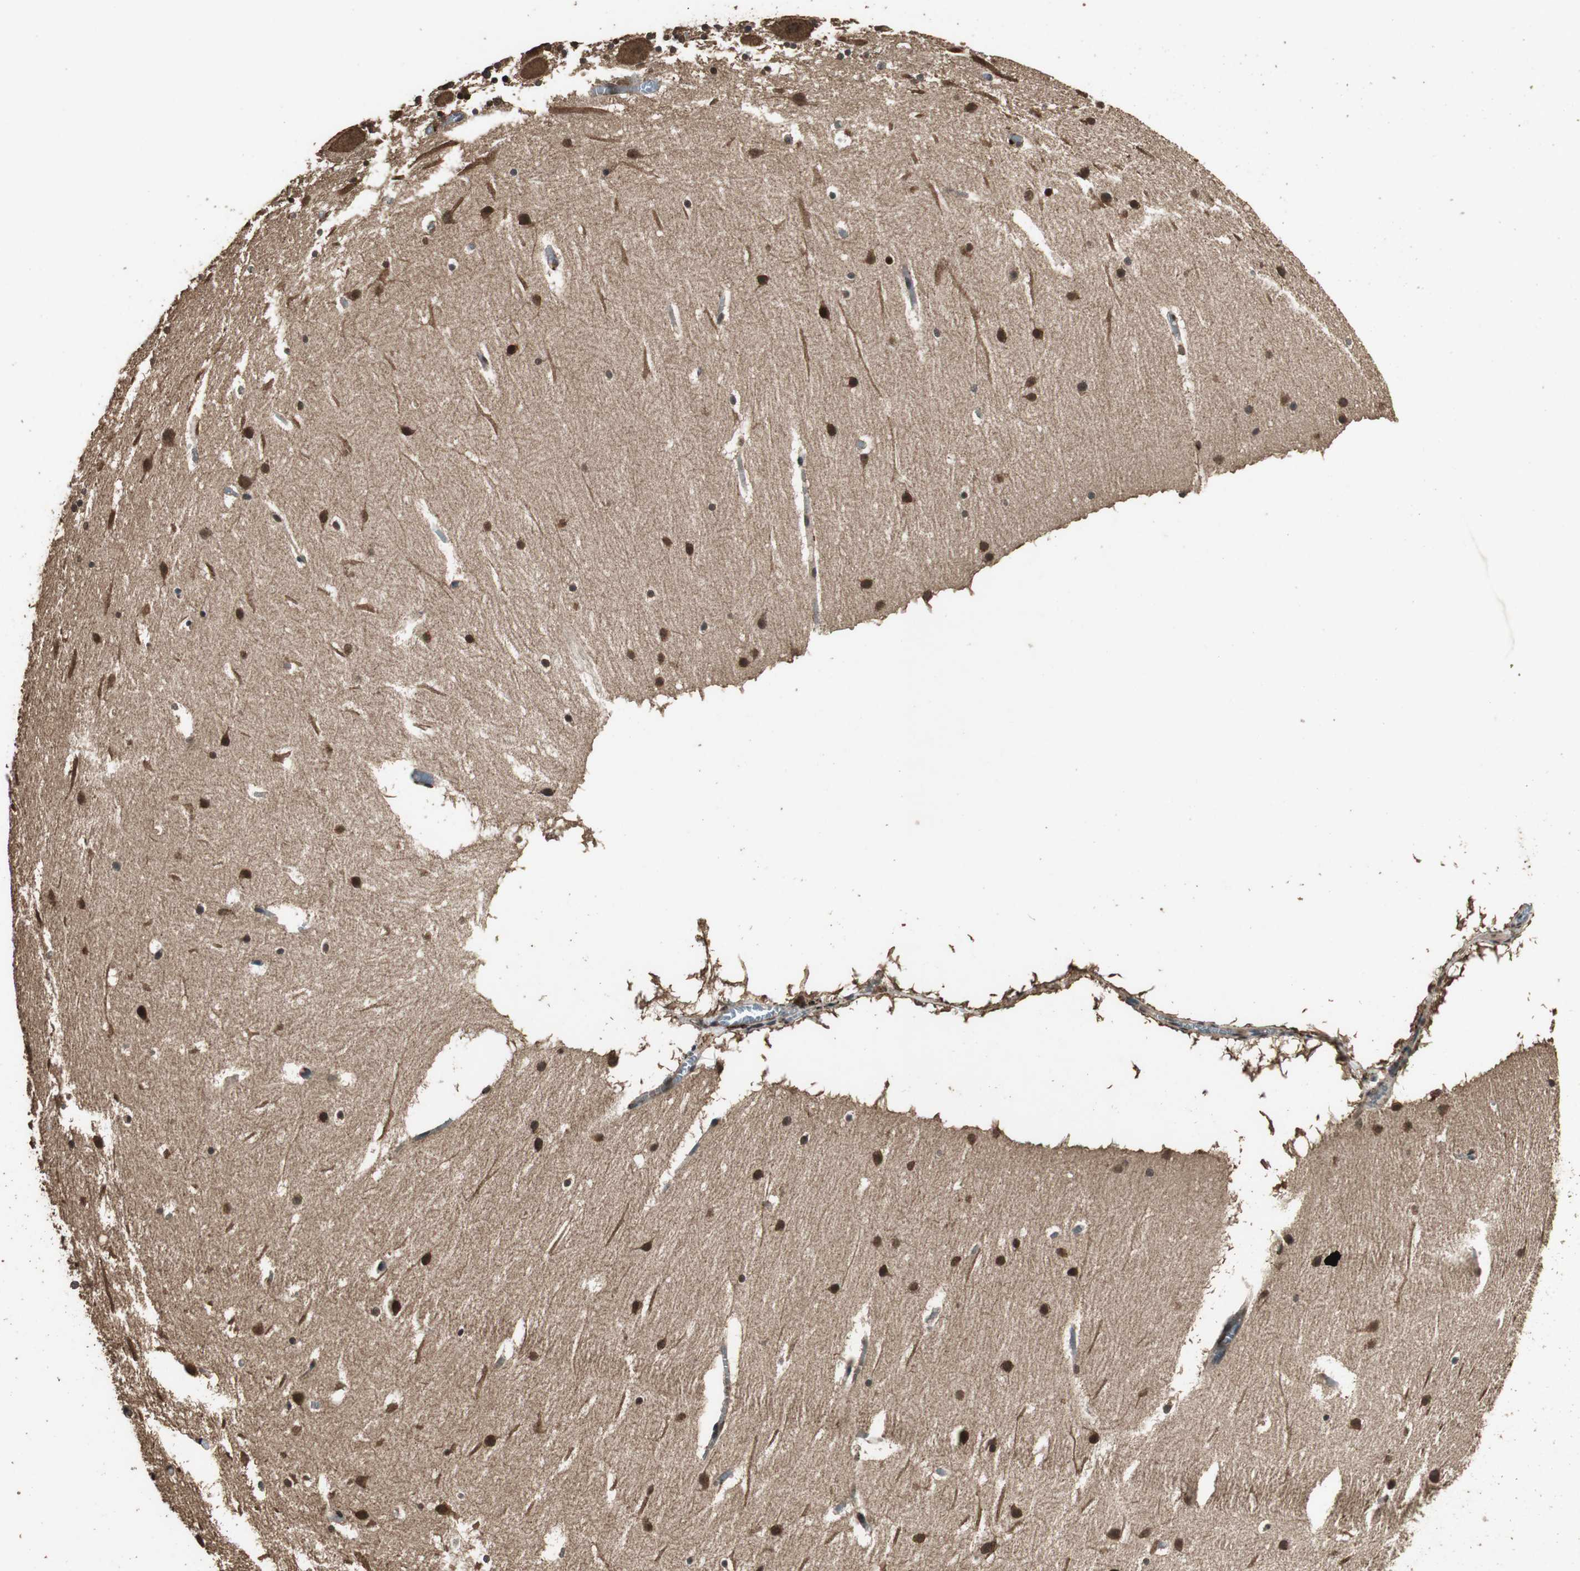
{"staining": {"intensity": "strong", "quantity": ">75%", "location": "nuclear"}, "tissue": "cerebellum", "cell_type": "Cells in molecular layer", "image_type": "normal", "snomed": [{"axis": "morphology", "description": "Normal tissue, NOS"}, {"axis": "topography", "description": "Cerebellum"}], "caption": "Immunohistochemistry (IHC) (DAB) staining of normal human cerebellum displays strong nuclear protein staining in about >75% of cells in molecular layer. Immunohistochemistry (IHC) stains the protein of interest in brown and the nuclei are stained blue.", "gene": "PPP1R13B", "patient": {"sex": "male", "age": 45}}